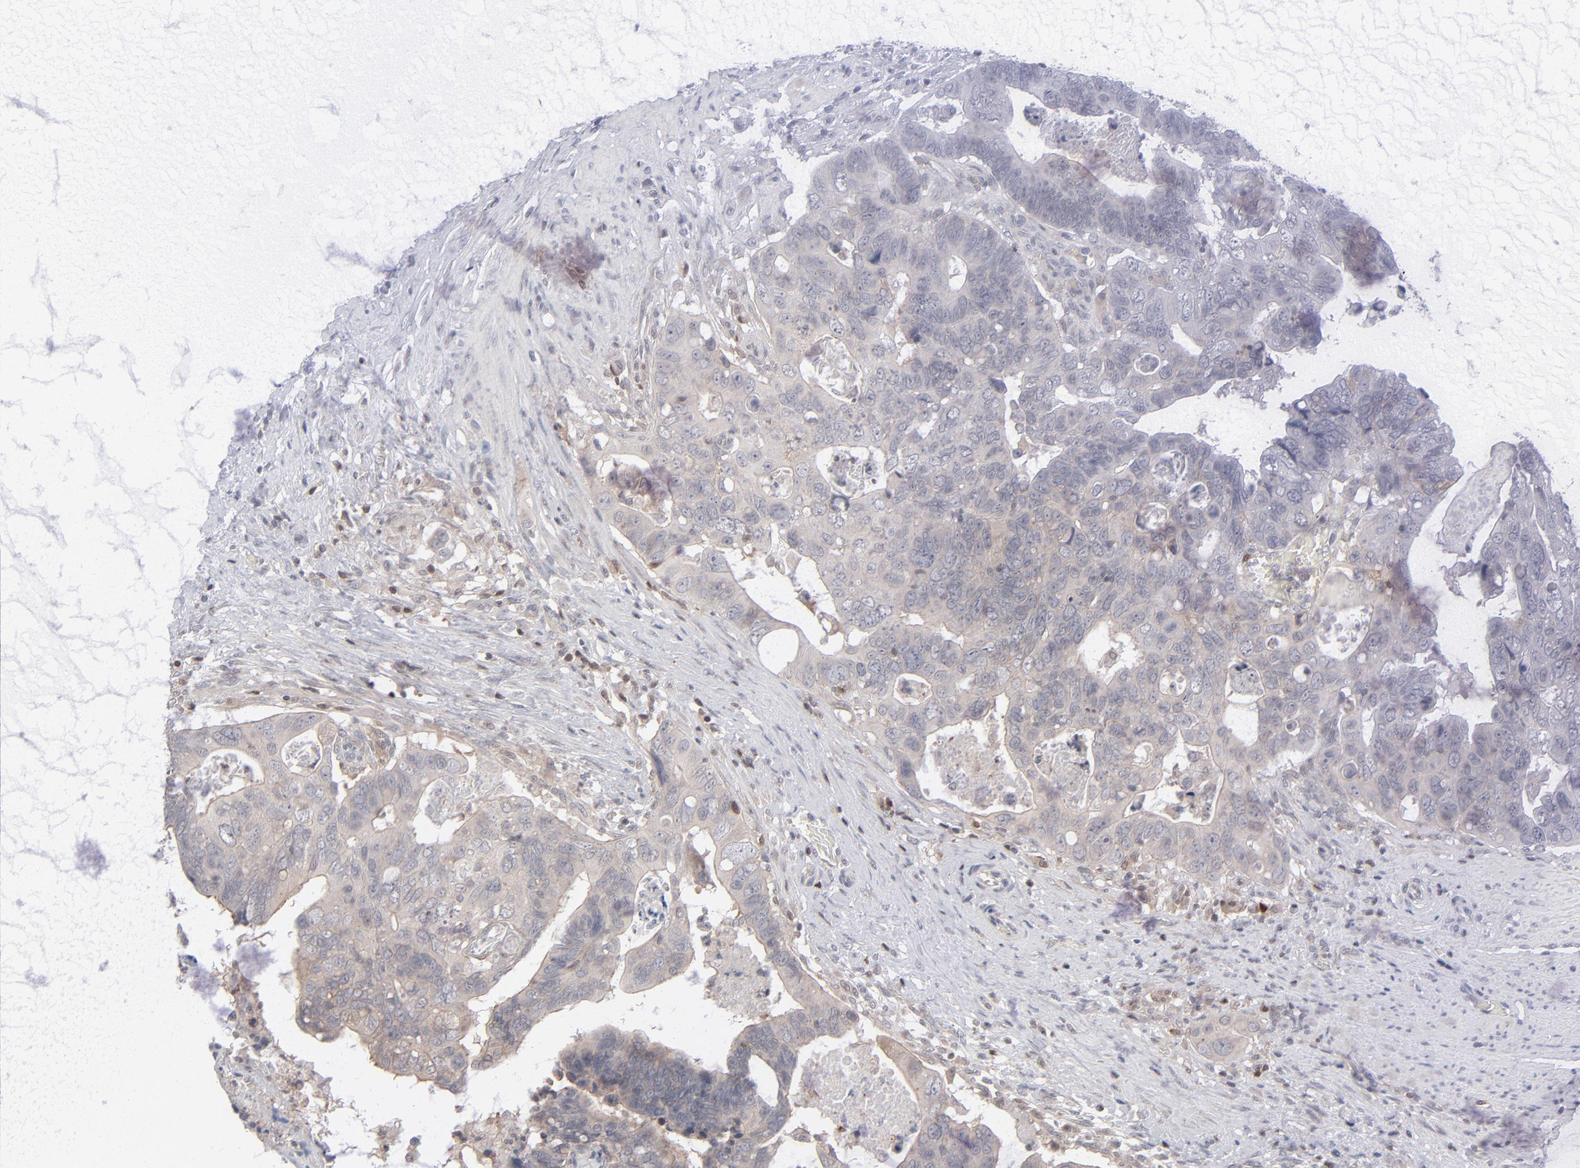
{"staining": {"intensity": "weak", "quantity": ">75%", "location": "cytoplasmic/membranous"}, "tissue": "colorectal cancer", "cell_type": "Tumor cells", "image_type": "cancer", "snomed": [{"axis": "morphology", "description": "Adenocarcinoma, NOS"}, {"axis": "topography", "description": "Rectum"}], "caption": "Colorectal cancer tissue exhibits weak cytoplasmic/membranous positivity in approximately >75% of tumor cells Nuclei are stained in blue.", "gene": "STAT4", "patient": {"sex": "male", "age": 53}}